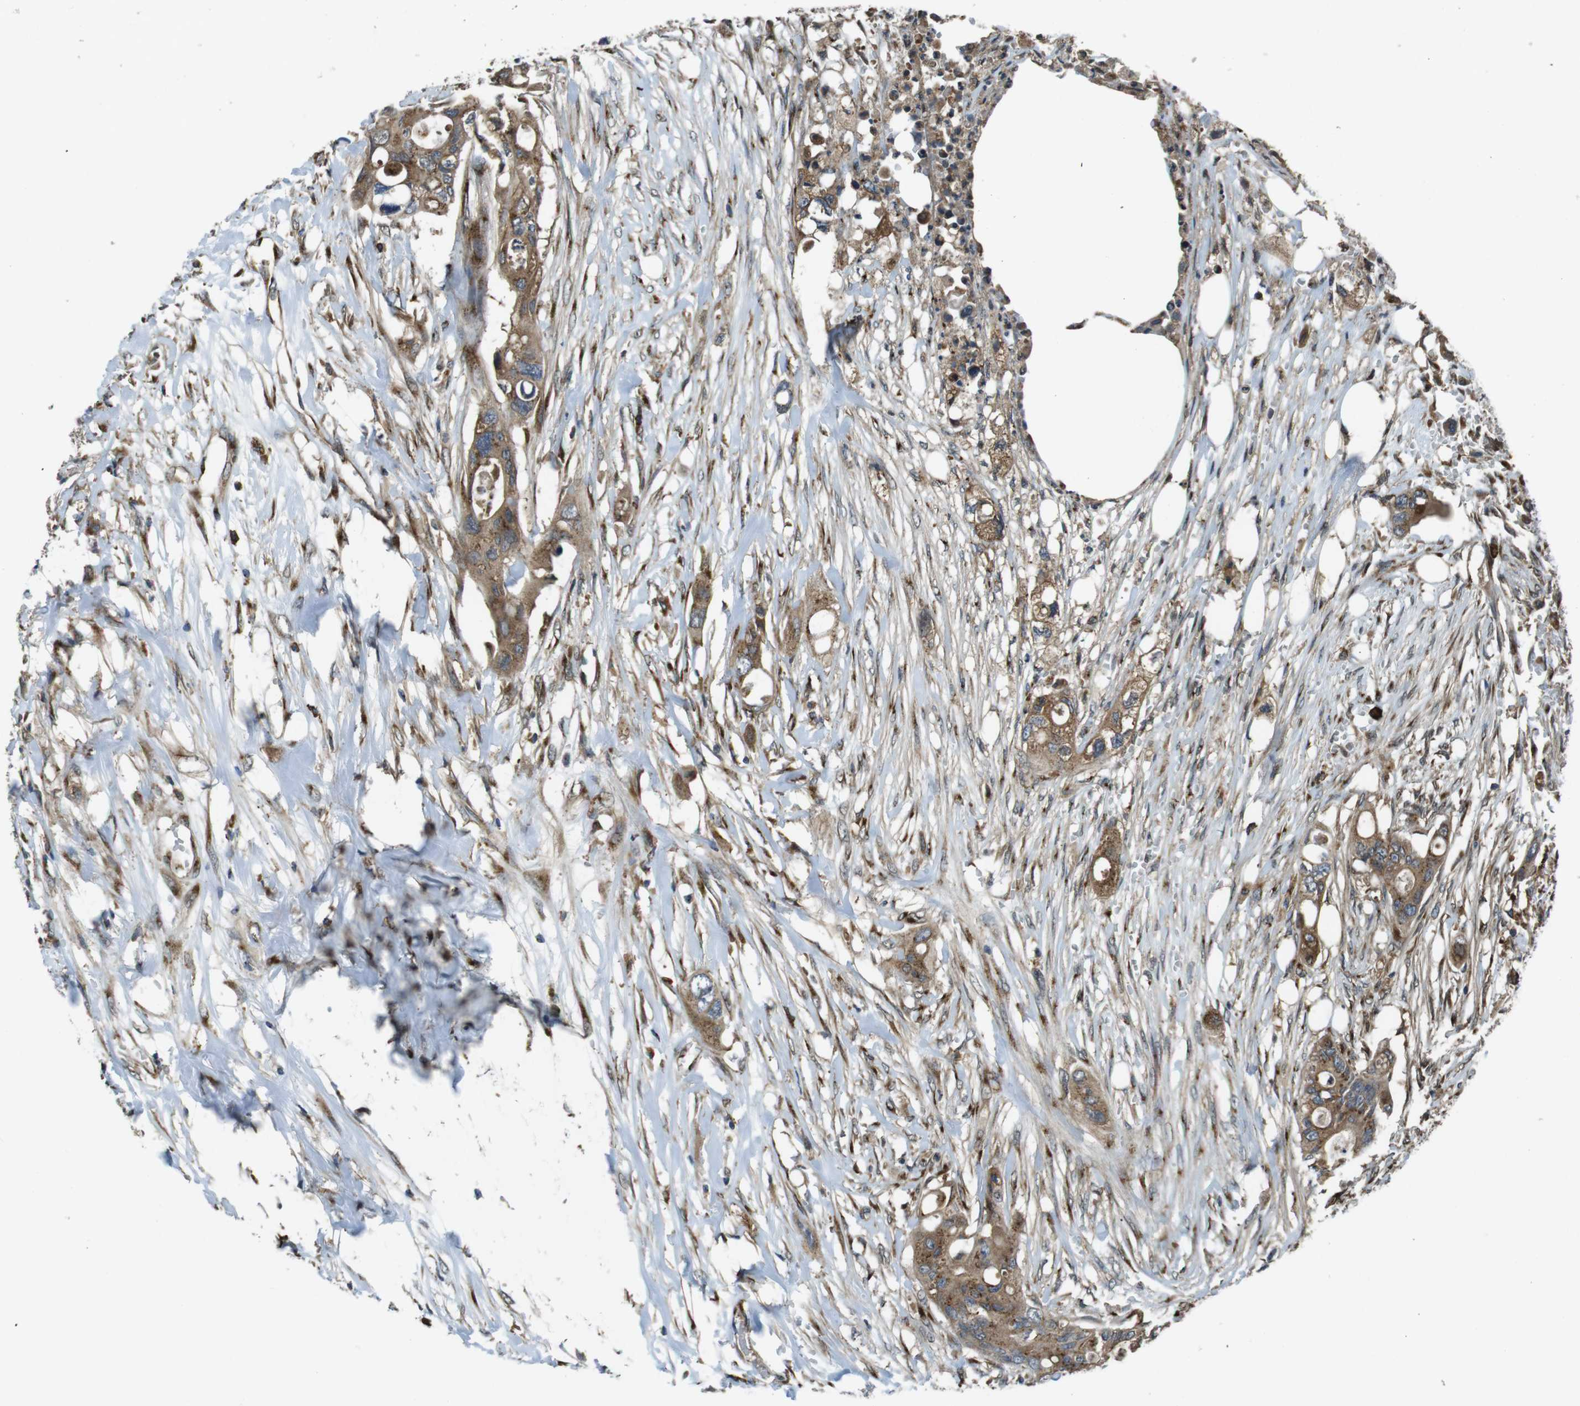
{"staining": {"intensity": "moderate", "quantity": ">75%", "location": "cytoplasmic/membranous"}, "tissue": "colorectal cancer", "cell_type": "Tumor cells", "image_type": "cancer", "snomed": [{"axis": "morphology", "description": "Adenocarcinoma, NOS"}, {"axis": "topography", "description": "Colon"}], "caption": "Immunohistochemistry (IHC) (DAB (3,3'-diaminobenzidine)) staining of colorectal cancer demonstrates moderate cytoplasmic/membranous protein positivity in approximately >75% of tumor cells. (Brightfield microscopy of DAB IHC at high magnification).", "gene": "RAB6A", "patient": {"sex": "female", "age": 57}}